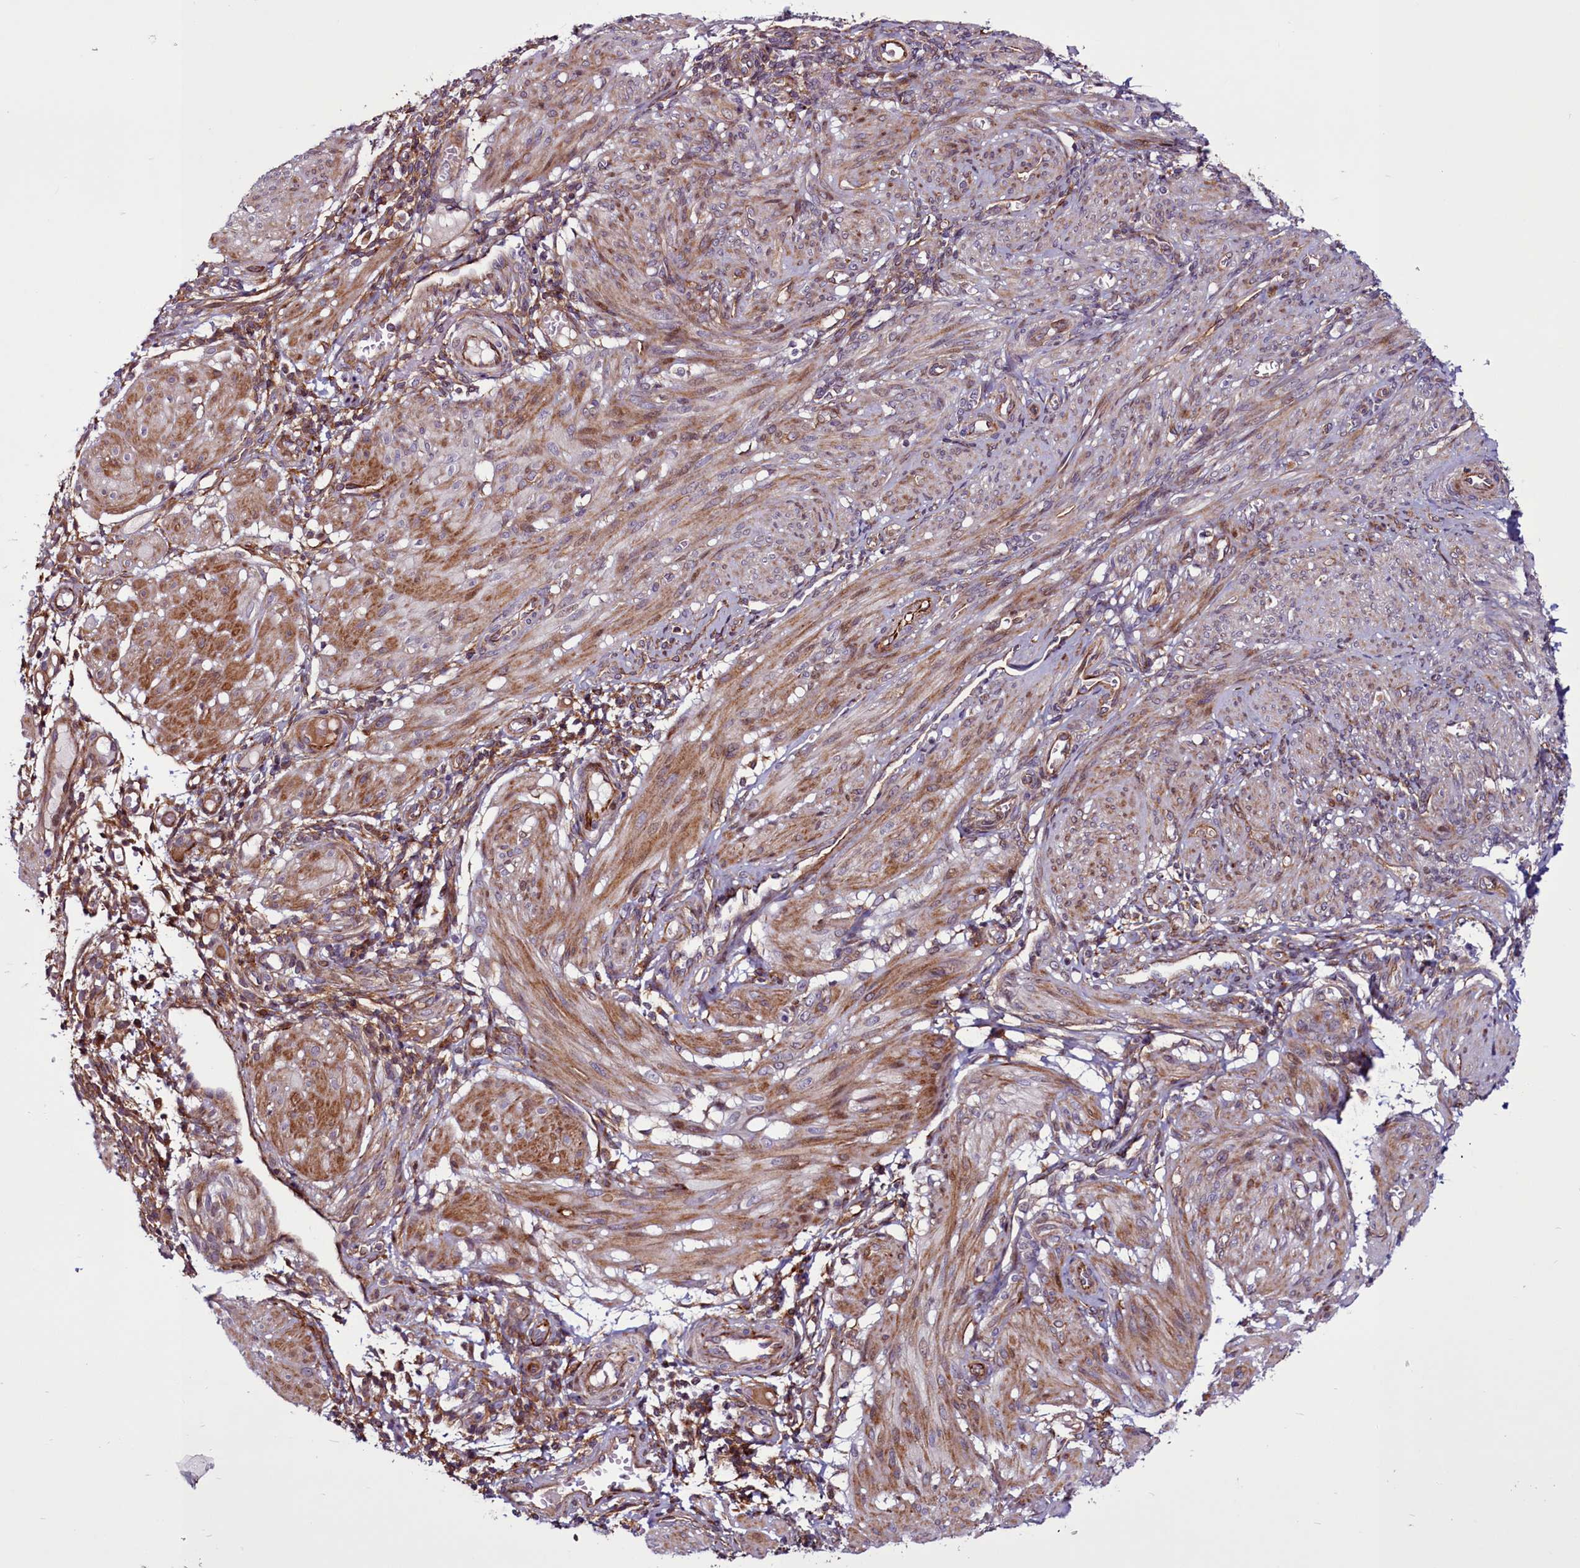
{"staining": {"intensity": "moderate", "quantity": ">75%", "location": "cytoplasmic/membranous"}, "tissue": "smooth muscle", "cell_type": "Smooth muscle cells", "image_type": "normal", "snomed": [{"axis": "morphology", "description": "Normal tissue, NOS"}, {"axis": "topography", "description": "Smooth muscle"}], "caption": "Immunohistochemical staining of unremarkable smooth muscle displays medium levels of moderate cytoplasmic/membranous positivity in about >75% of smooth muscle cells.", "gene": "MCRIP1", "patient": {"sex": "female", "age": 39}}